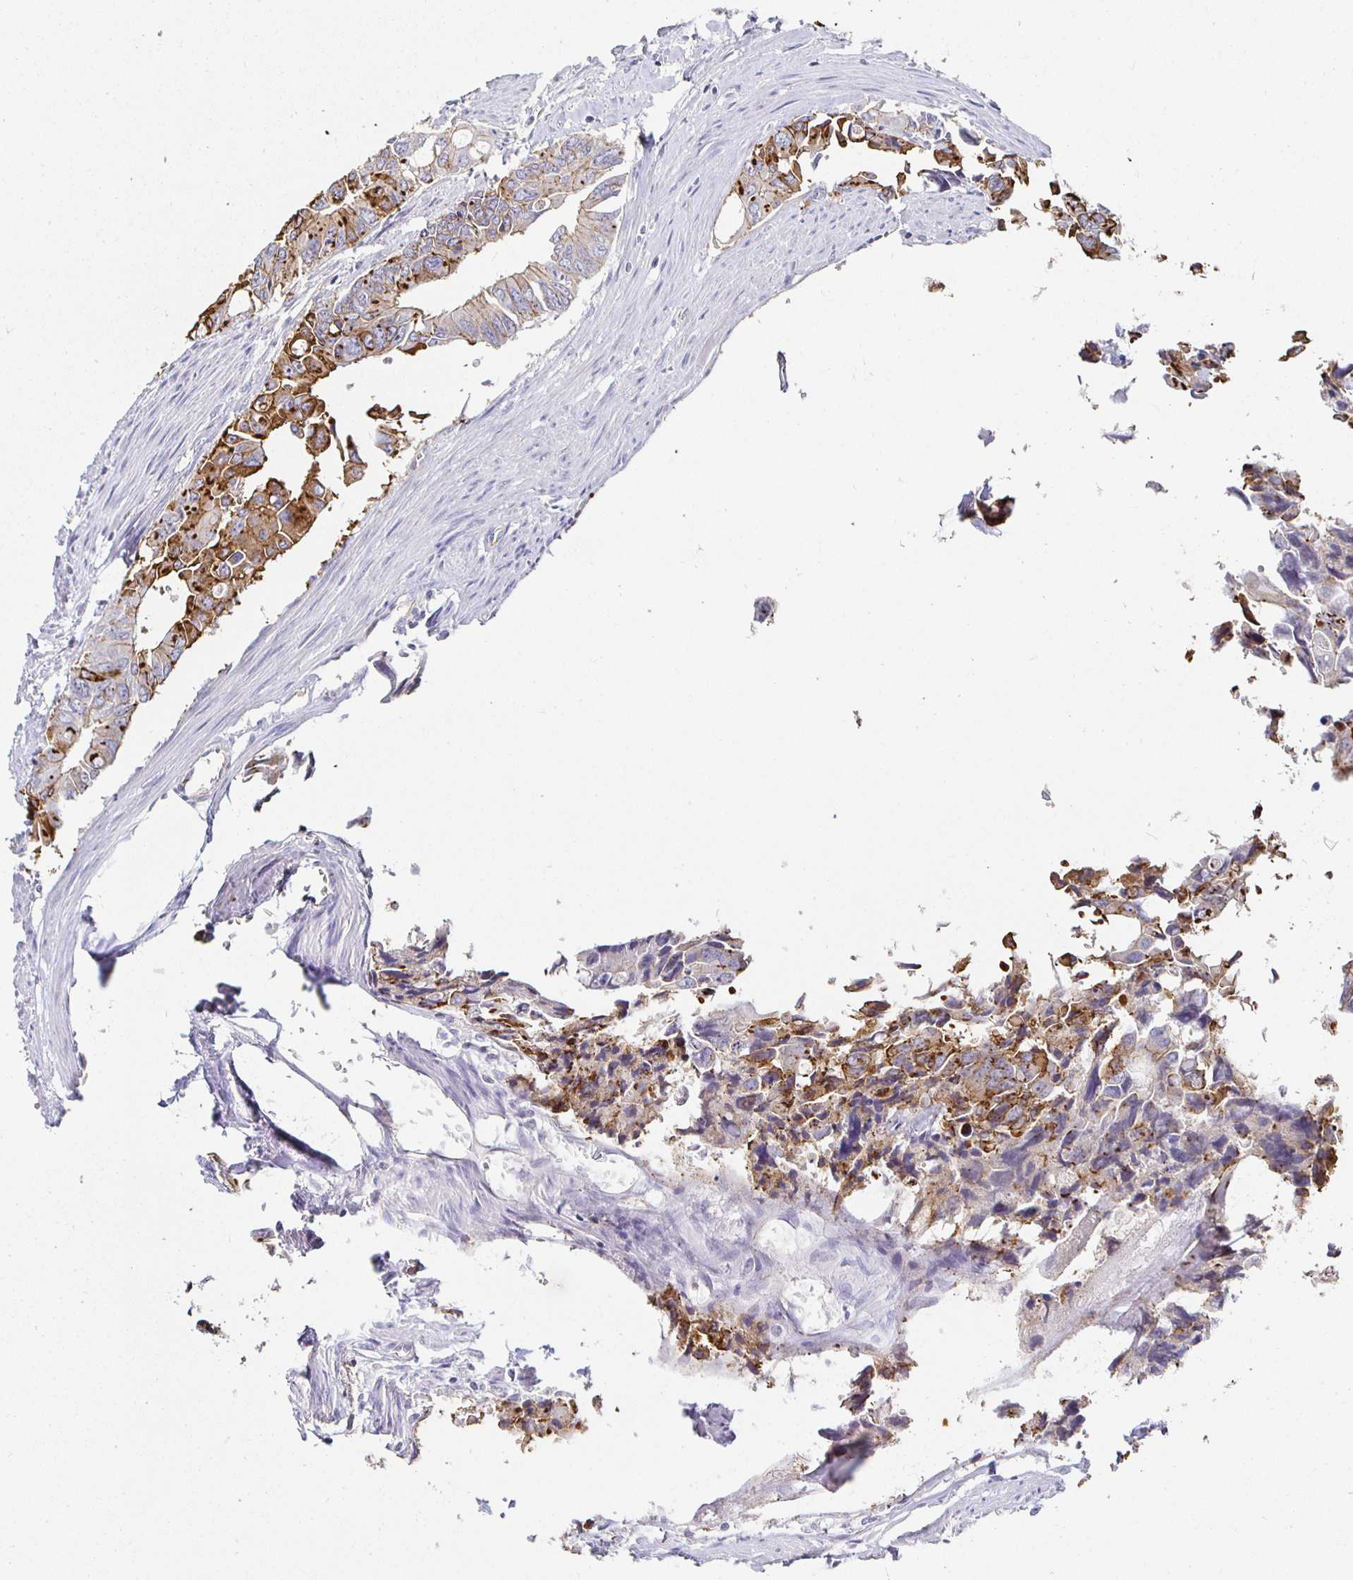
{"staining": {"intensity": "moderate", "quantity": "<25%", "location": "cytoplasmic/membranous"}, "tissue": "colorectal cancer", "cell_type": "Tumor cells", "image_type": "cancer", "snomed": [{"axis": "morphology", "description": "Adenocarcinoma, NOS"}, {"axis": "topography", "description": "Rectum"}], "caption": "The immunohistochemical stain shows moderate cytoplasmic/membranous staining in tumor cells of colorectal cancer tissue.", "gene": "PIWIL3", "patient": {"sex": "male", "age": 76}}